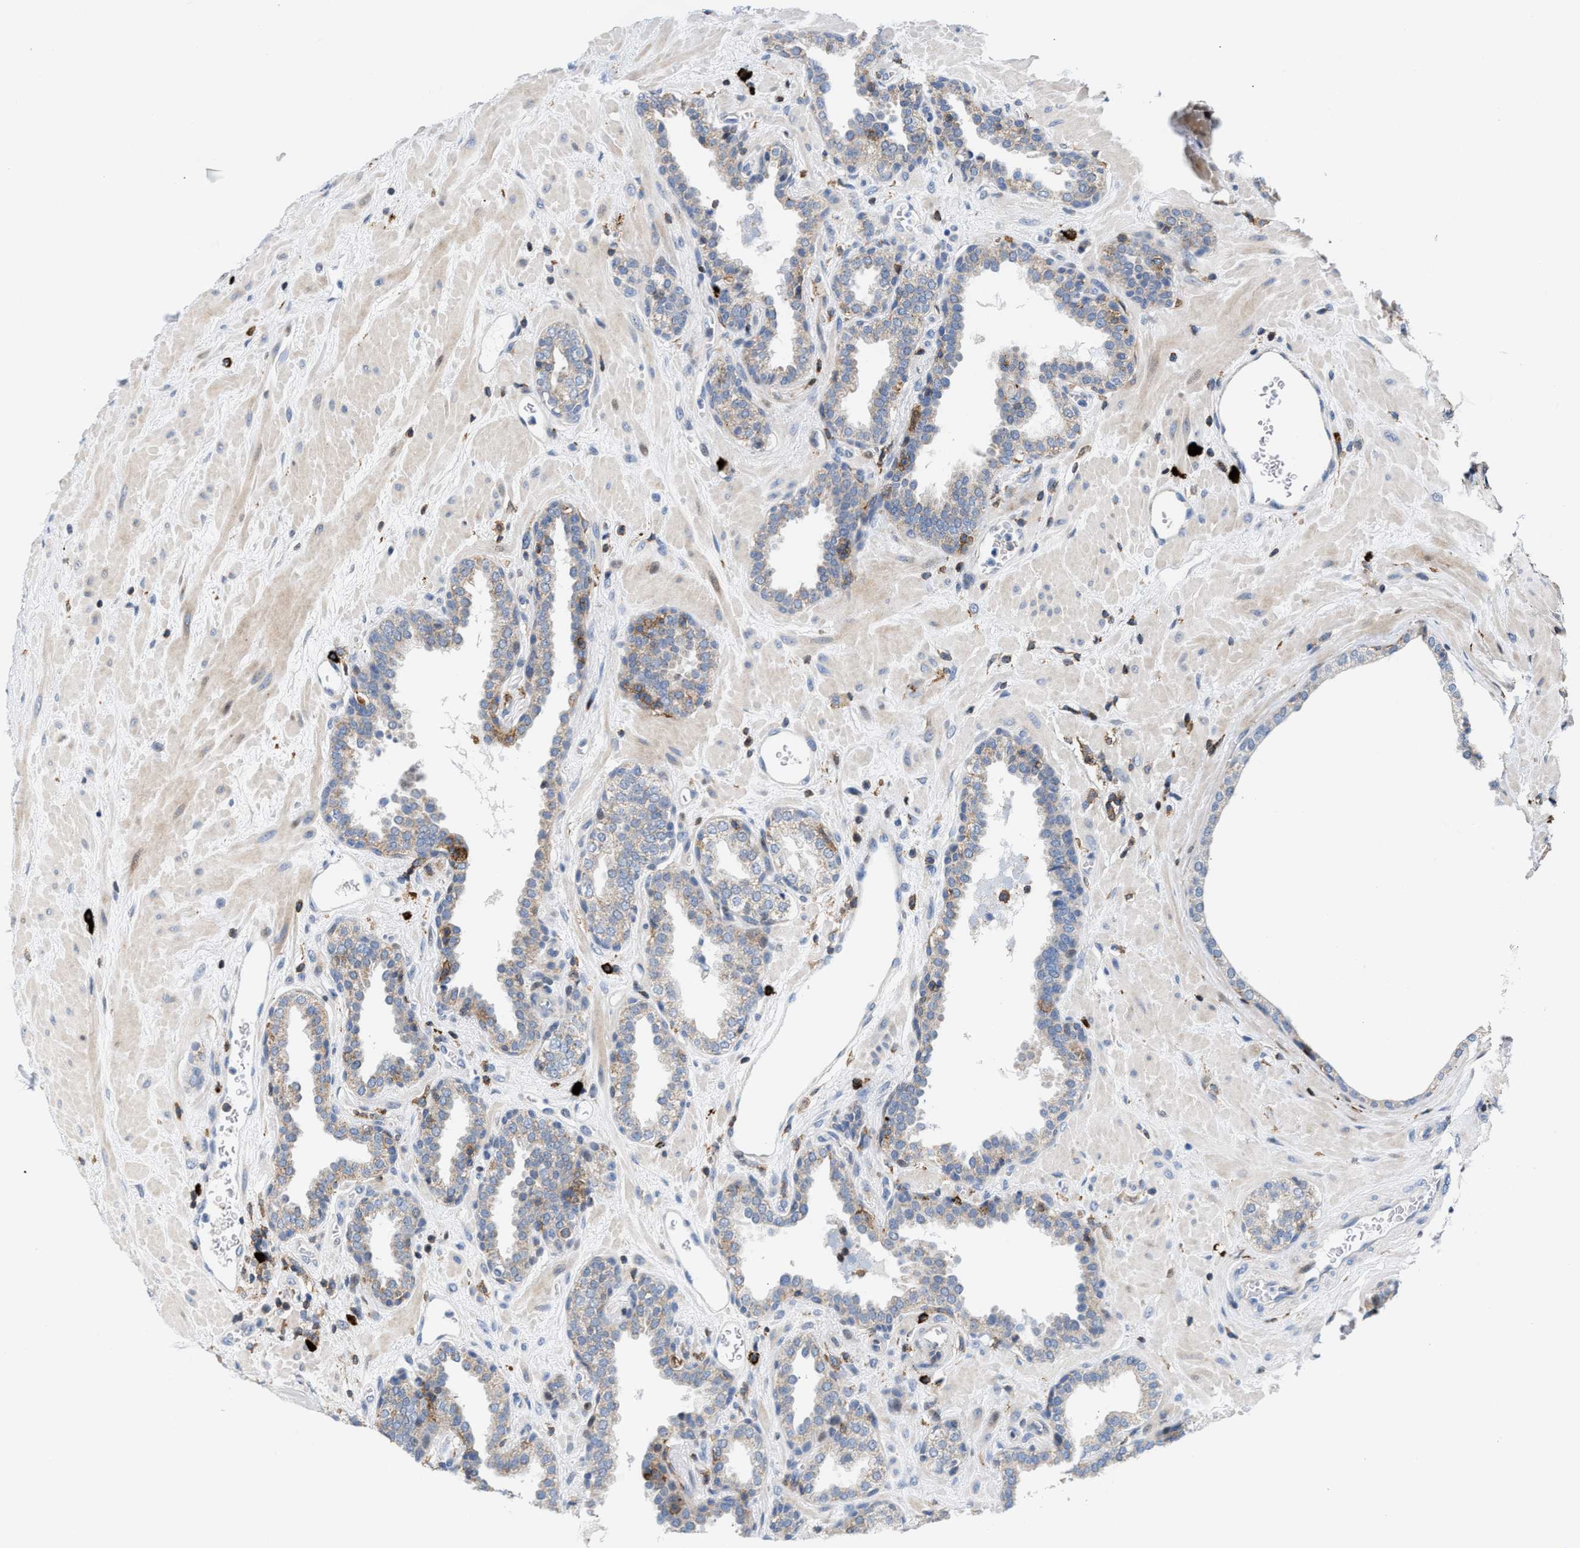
{"staining": {"intensity": "weak", "quantity": "<25%", "location": "cytoplasmic/membranous"}, "tissue": "prostate", "cell_type": "Glandular cells", "image_type": "normal", "snomed": [{"axis": "morphology", "description": "Normal tissue, NOS"}, {"axis": "topography", "description": "Prostate"}], "caption": "DAB immunohistochemical staining of unremarkable human prostate shows no significant staining in glandular cells.", "gene": "ATP9A", "patient": {"sex": "male", "age": 51}}